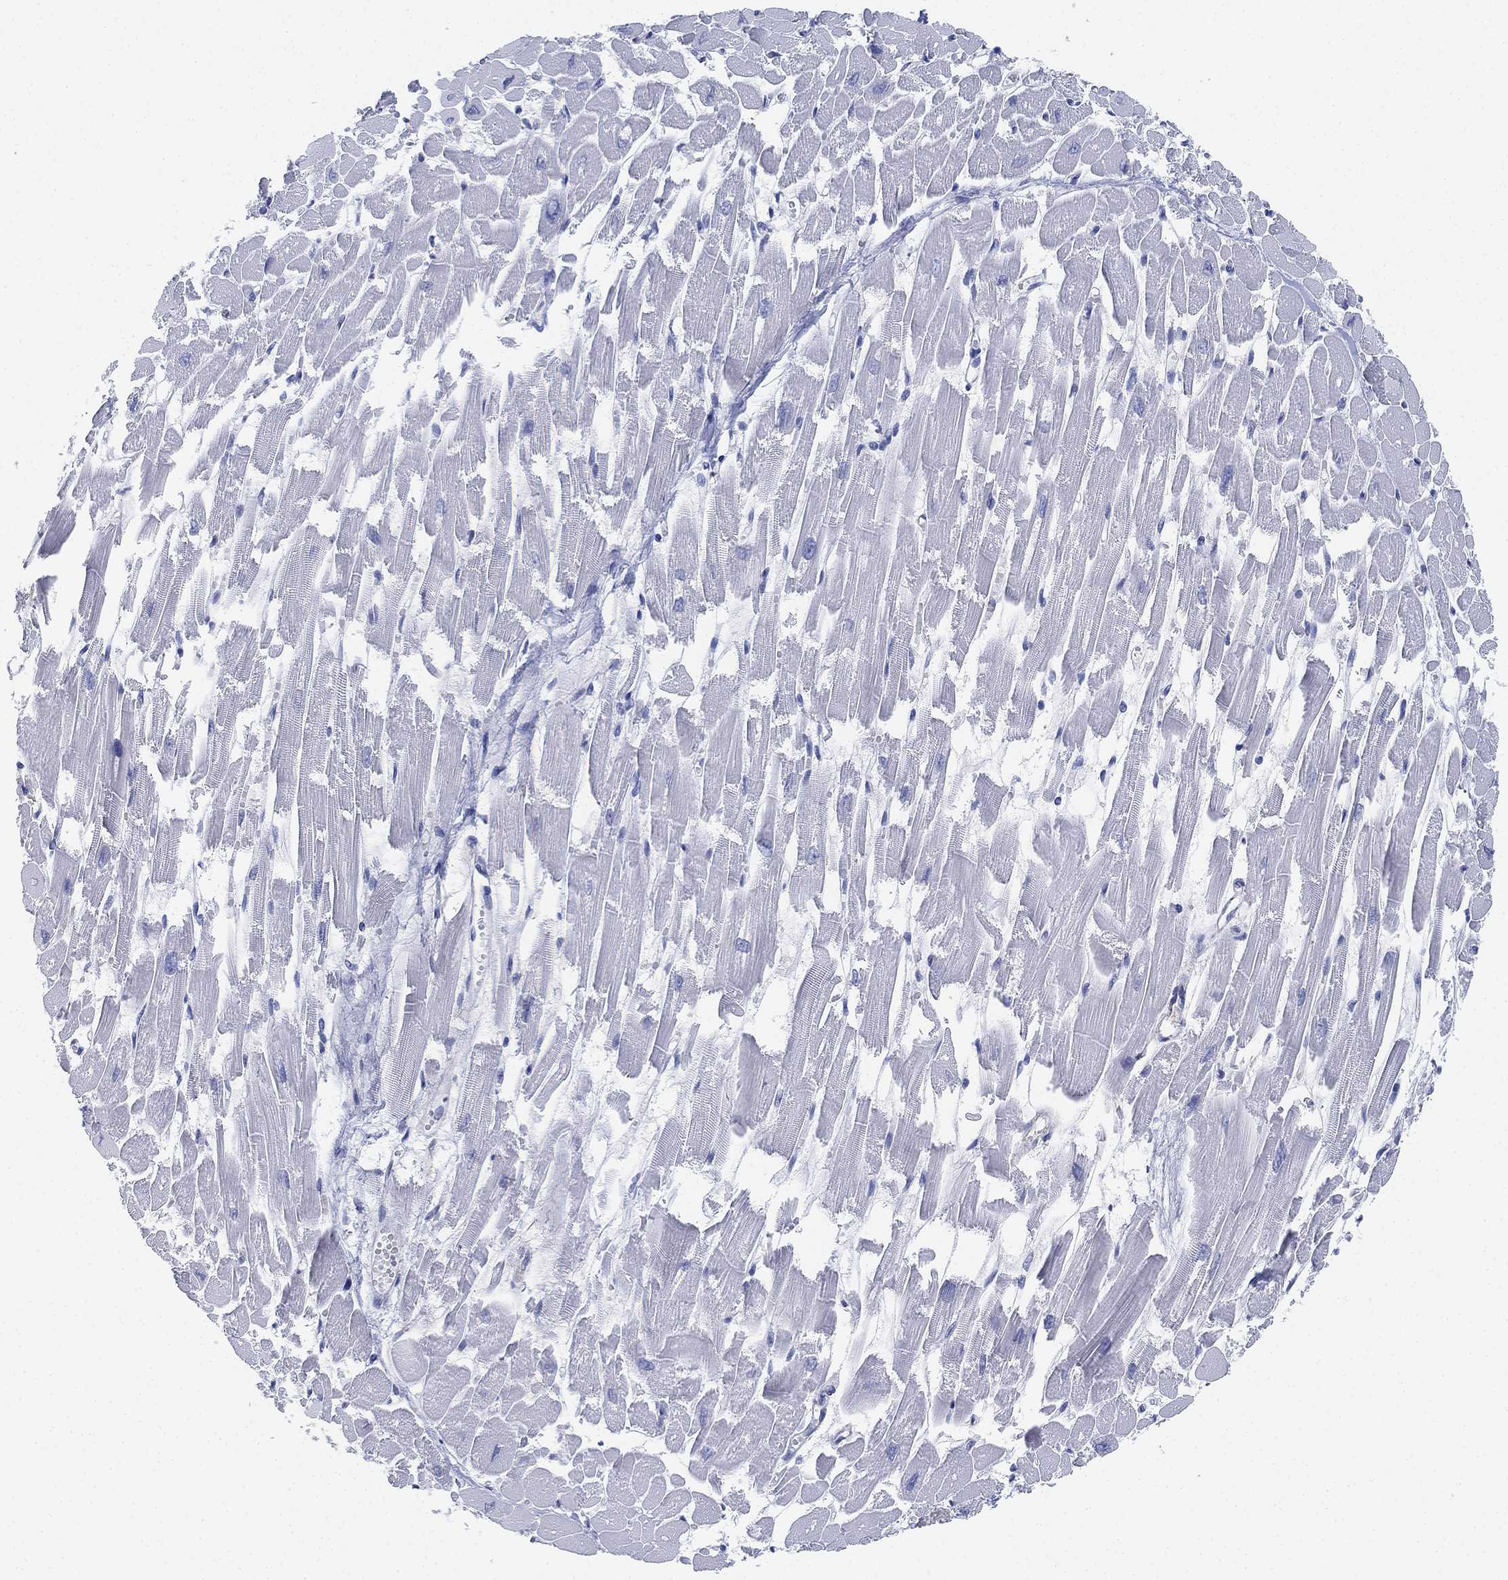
{"staining": {"intensity": "negative", "quantity": "none", "location": "none"}, "tissue": "heart muscle", "cell_type": "Cardiomyocytes", "image_type": "normal", "snomed": [{"axis": "morphology", "description": "Normal tissue, NOS"}, {"axis": "topography", "description": "Heart"}], "caption": "This is a histopathology image of IHC staining of normal heart muscle, which shows no staining in cardiomyocytes.", "gene": "PSKH2", "patient": {"sex": "female", "age": 52}}